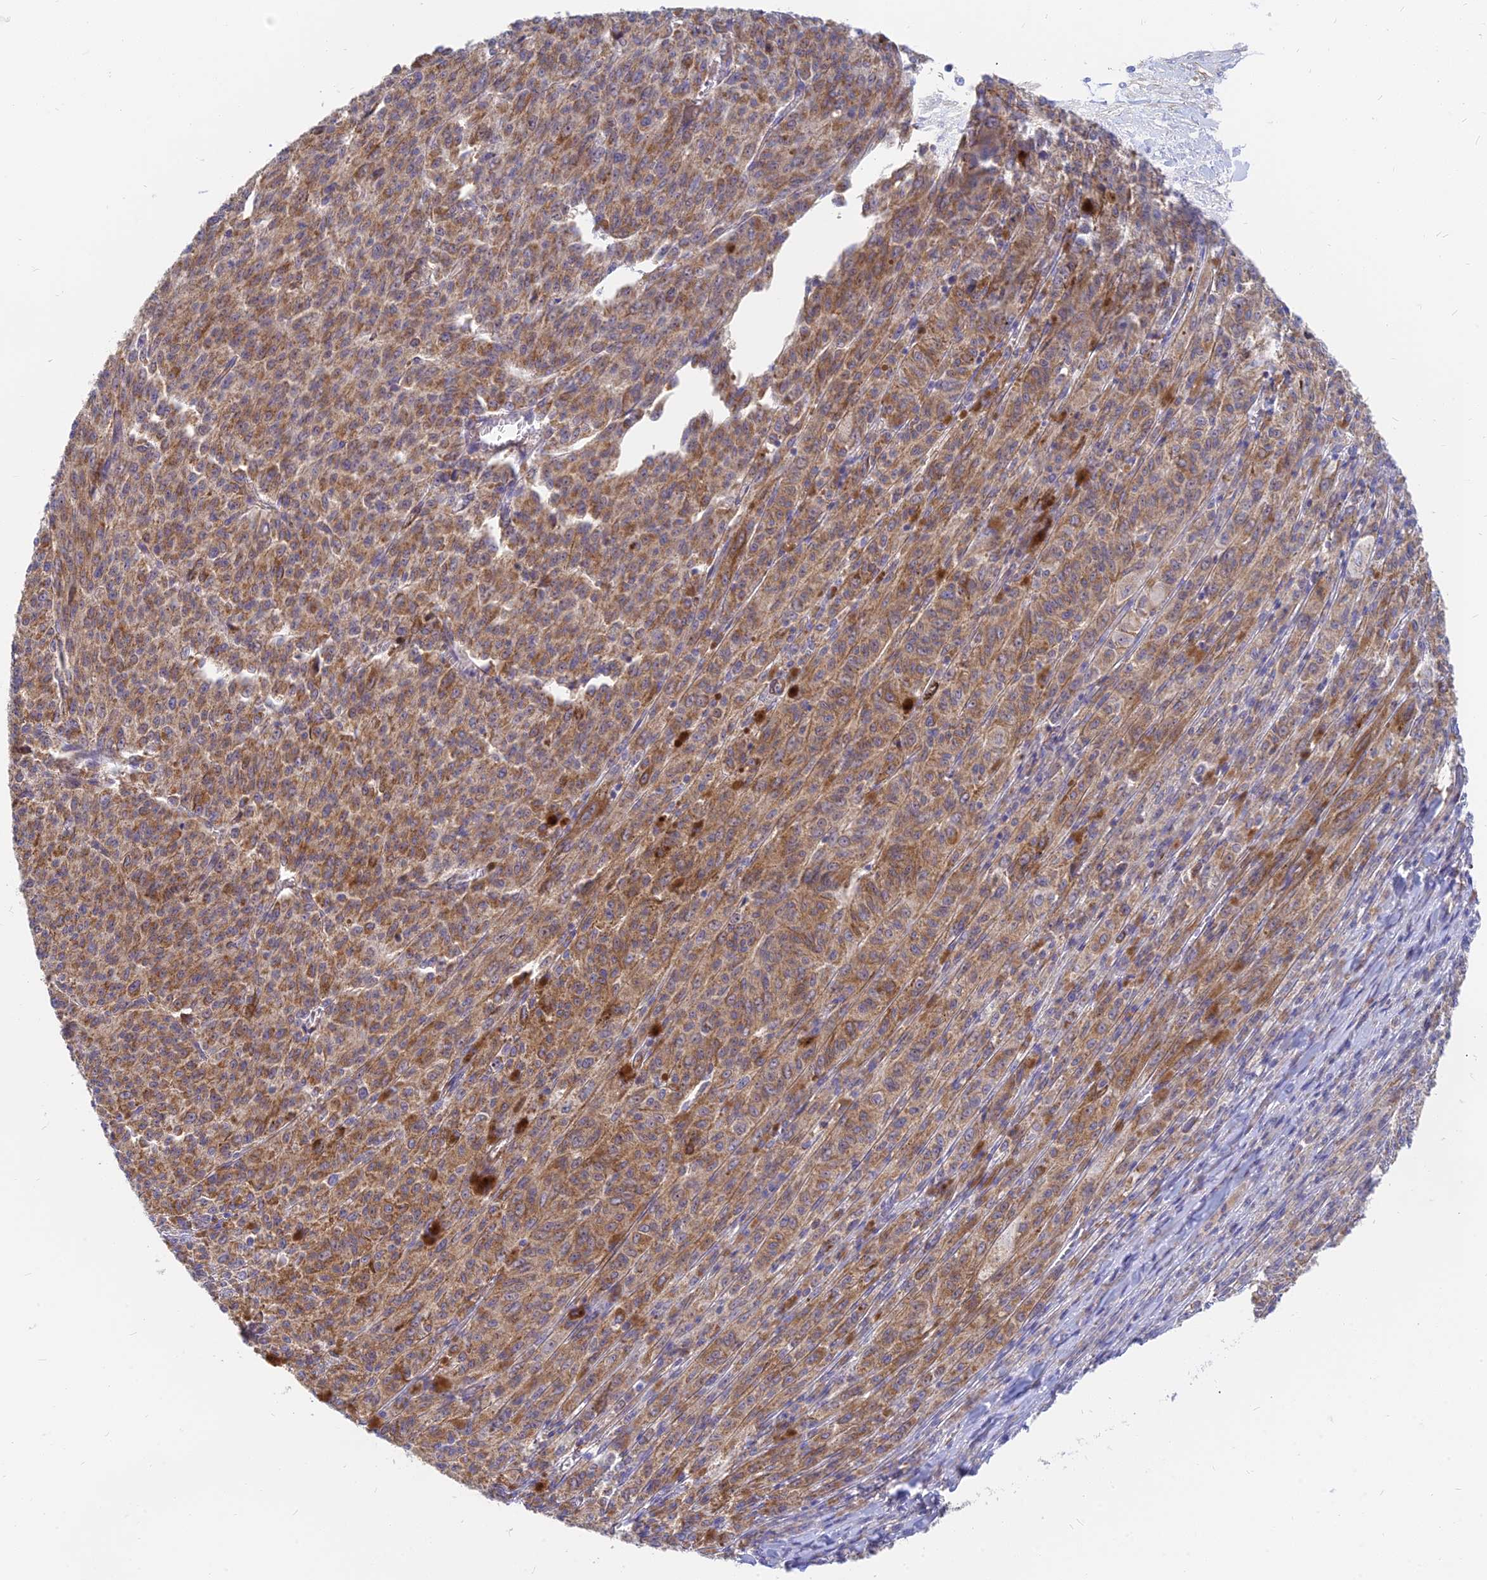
{"staining": {"intensity": "moderate", "quantity": ">75%", "location": "cytoplasmic/membranous"}, "tissue": "melanoma", "cell_type": "Tumor cells", "image_type": "cancer", "snomed": [{"axis": "morphology", "description": "Malignant melanoma, NOS"}, {"axis": "topography", "description": "Skin"}], "caption": "There is medium levels of moderate cytoplasmic/membranous expression in tumor cells of malignant melanoma, as demonstrated by immunohistochemical staining (brown color).", "gene": "MRPL15", "patient": {"sex": "female", "age": 52}}